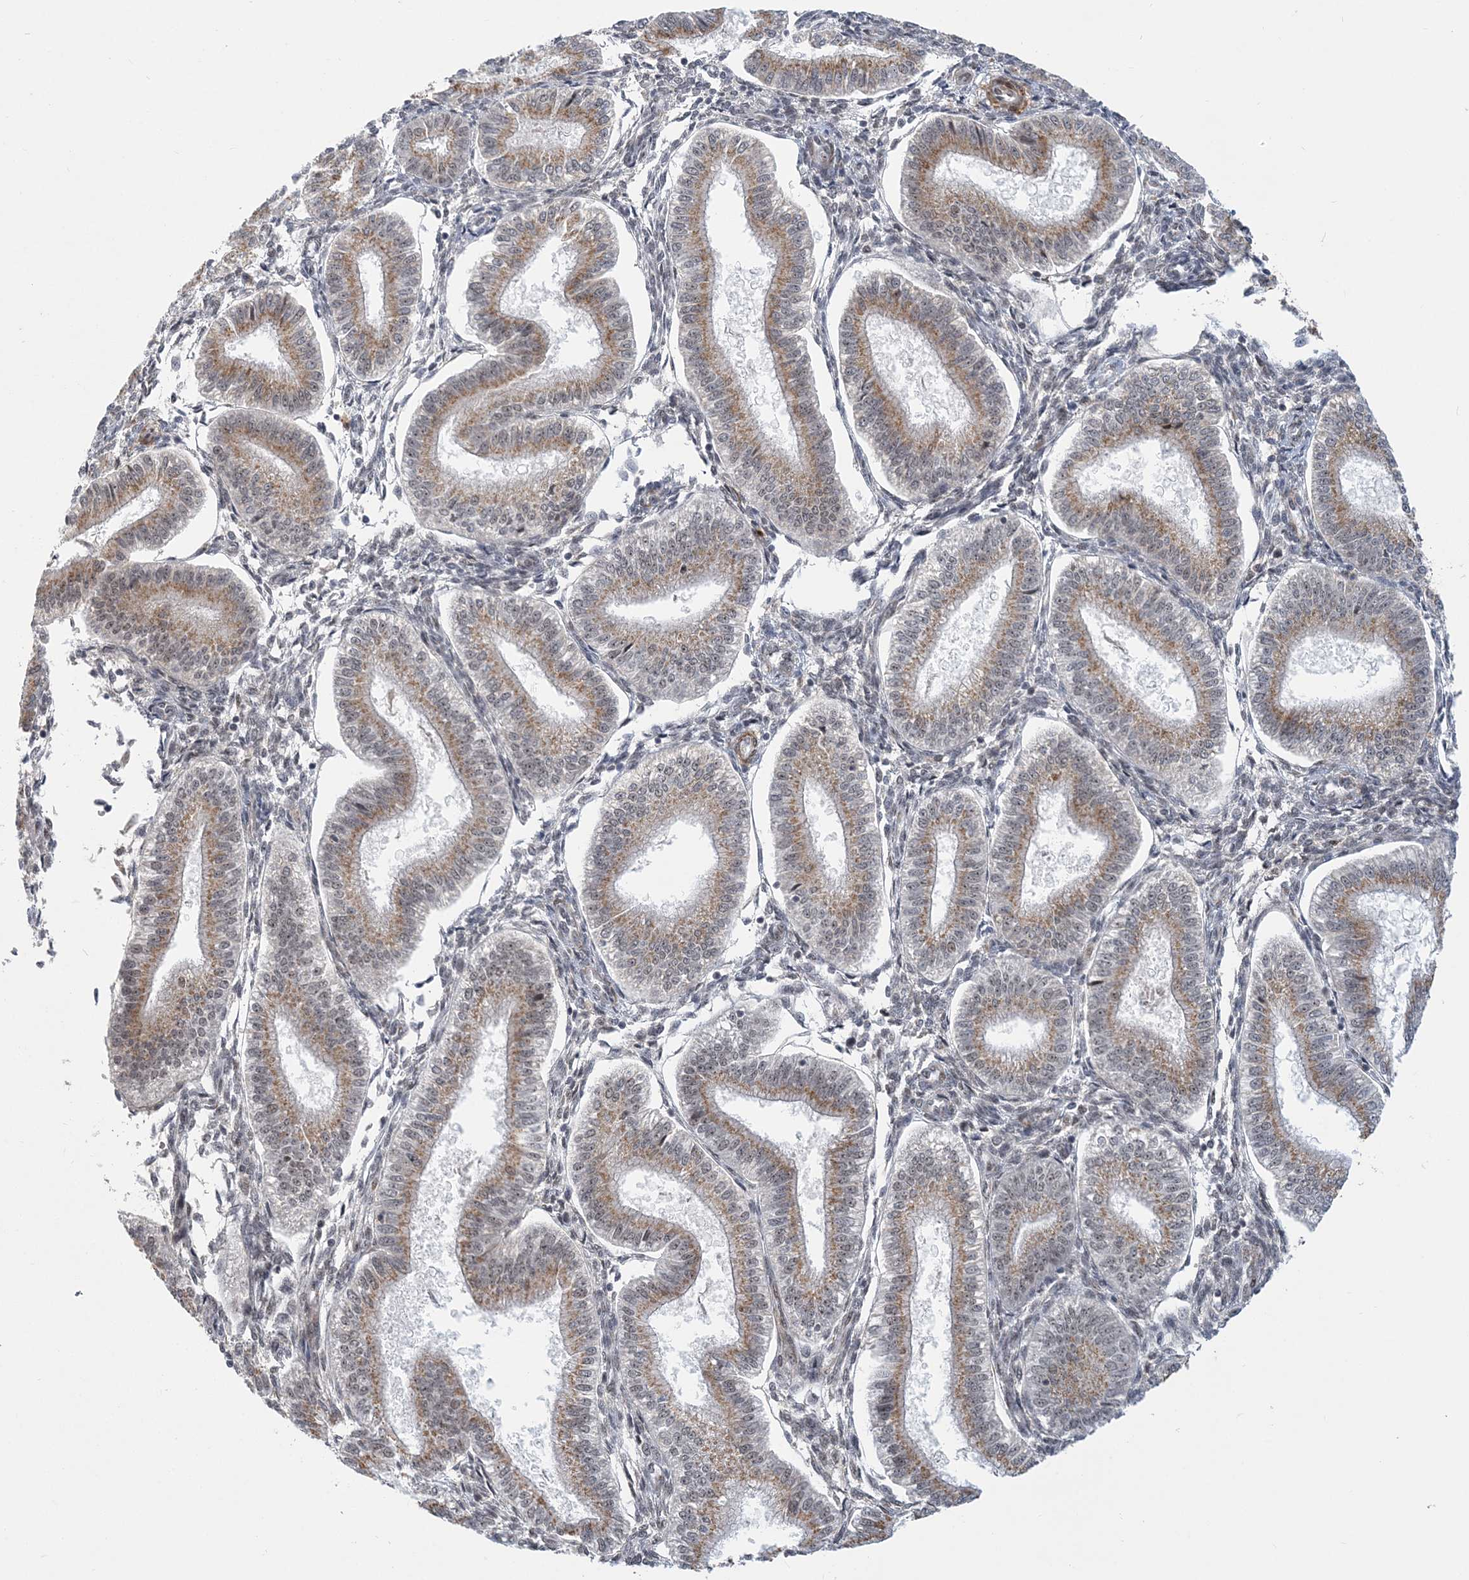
{"staining": {"intensity": "moderate", "quantity": "<25%", "location": "nuclear"}, "tissue": "endometrium", "cell_type": "Cells in endometrial stroma", "image_type": "normal", "snomed": [{"axis": "morphology", "description": "Normal tissue, NOS"}, {"axis": "topography", "description": "Endometrium"}], "caption": "Immunohistochemical staining of benign human endometrium displays low levels of moderate nuclear staining in about <25% of cells in endometrial stroma.", "gene": "PLRG1", "patient": {"sex": "female", "age": 39}}